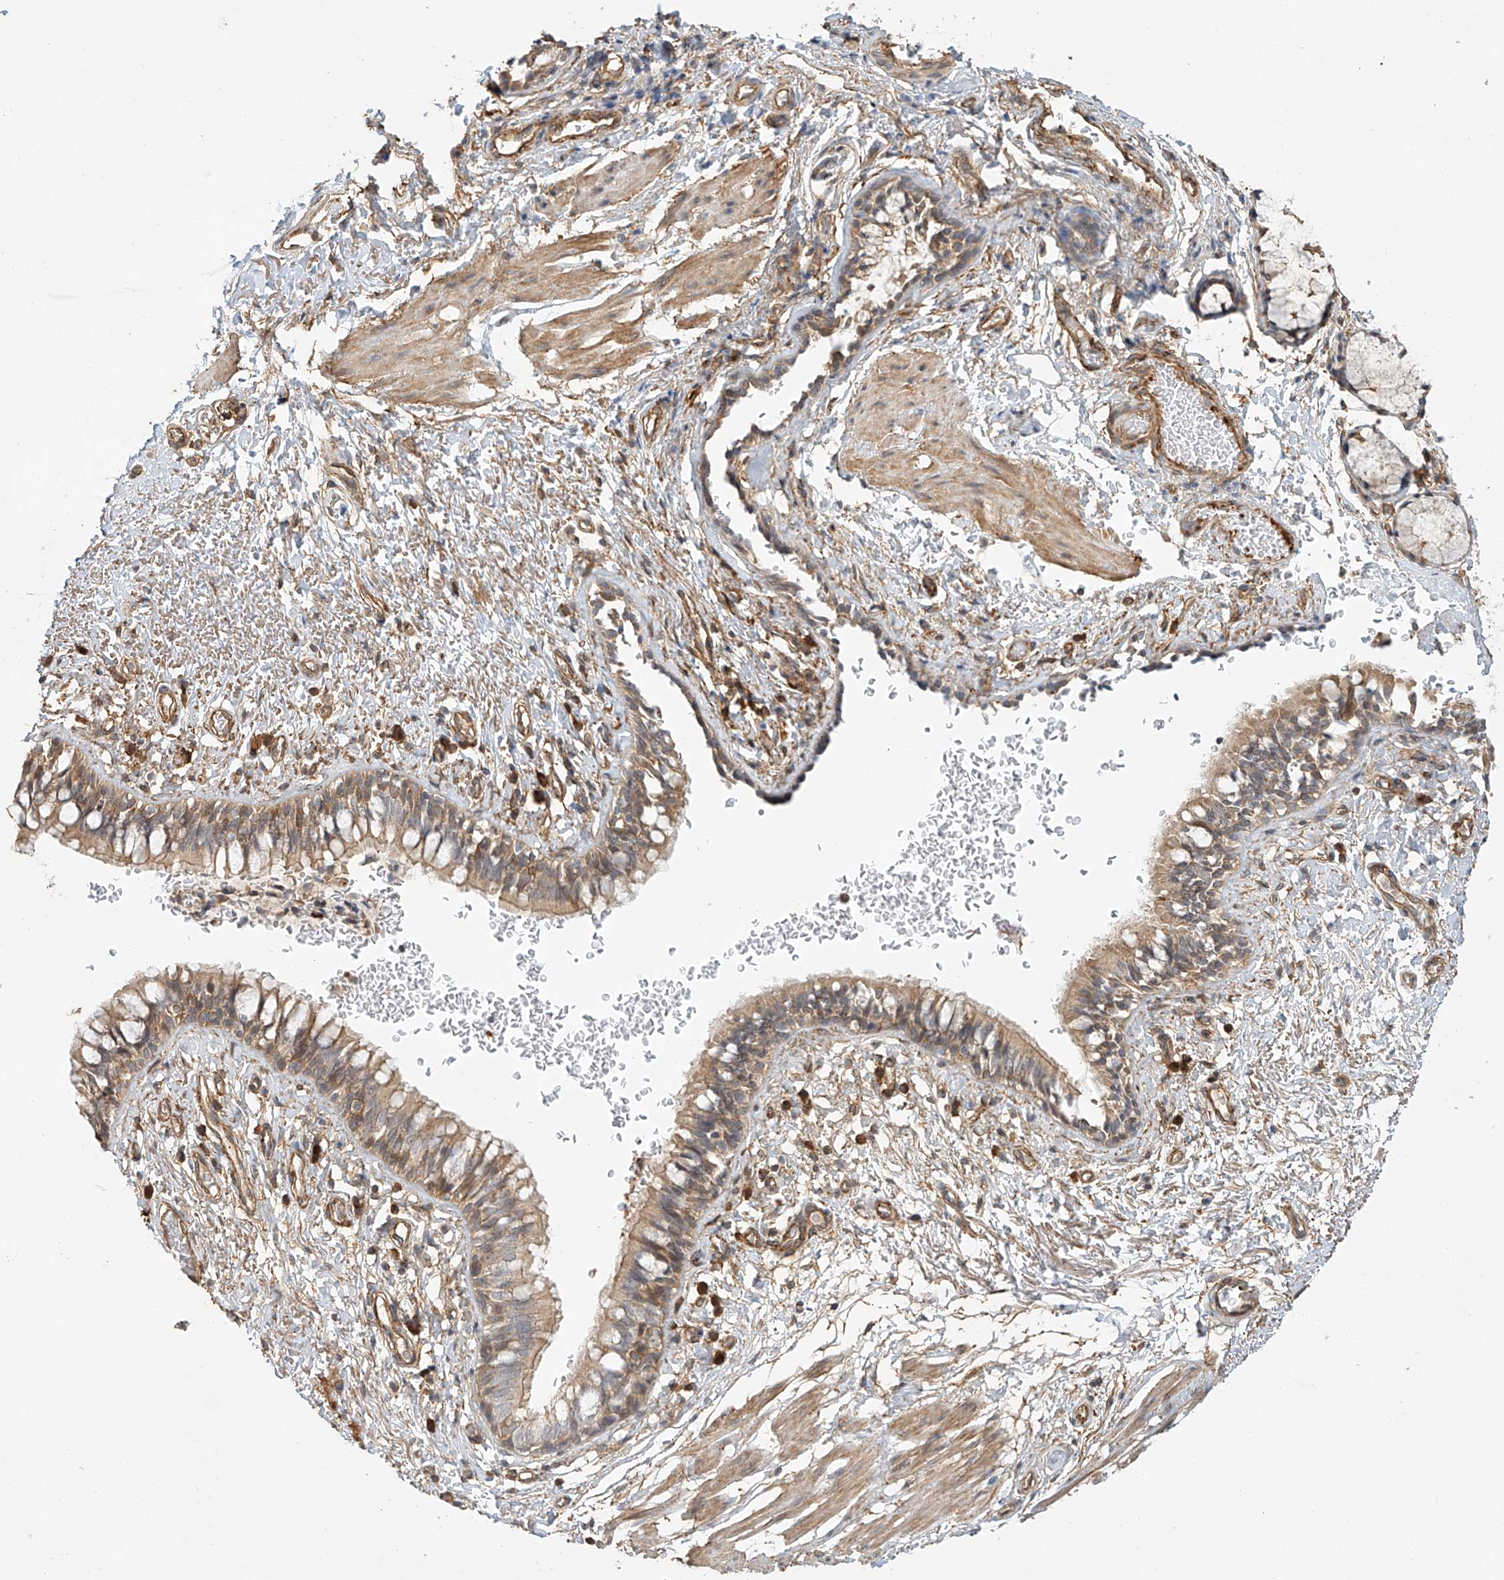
{"staining": {"intensity": "moderate", "quantity": ">75%", "location": "cytoplasmic/membranous"}, "tissue": "bronchus", "cell_type": "Respiratory epithelial cells", "image_type": "normal", "snomed": [{"axis": "morphology", "description": "Normal tissue, NOS"}, {"axis": "topography", "description": "Cartilage tissue"}, {"axis": "topography", "description": "Bronchus"}], "caption": "Protein staining of benign bronchus displays moderate cytoplasmic/membranous staining in about >75% of respiratory epithelial cells. Using DAB (brown) and hematoxylin (blue) stains, captured at high magnification using brightfield microscopy.", "gene": "CSMD3", "patient": {"sex": "female", "age": 36}}